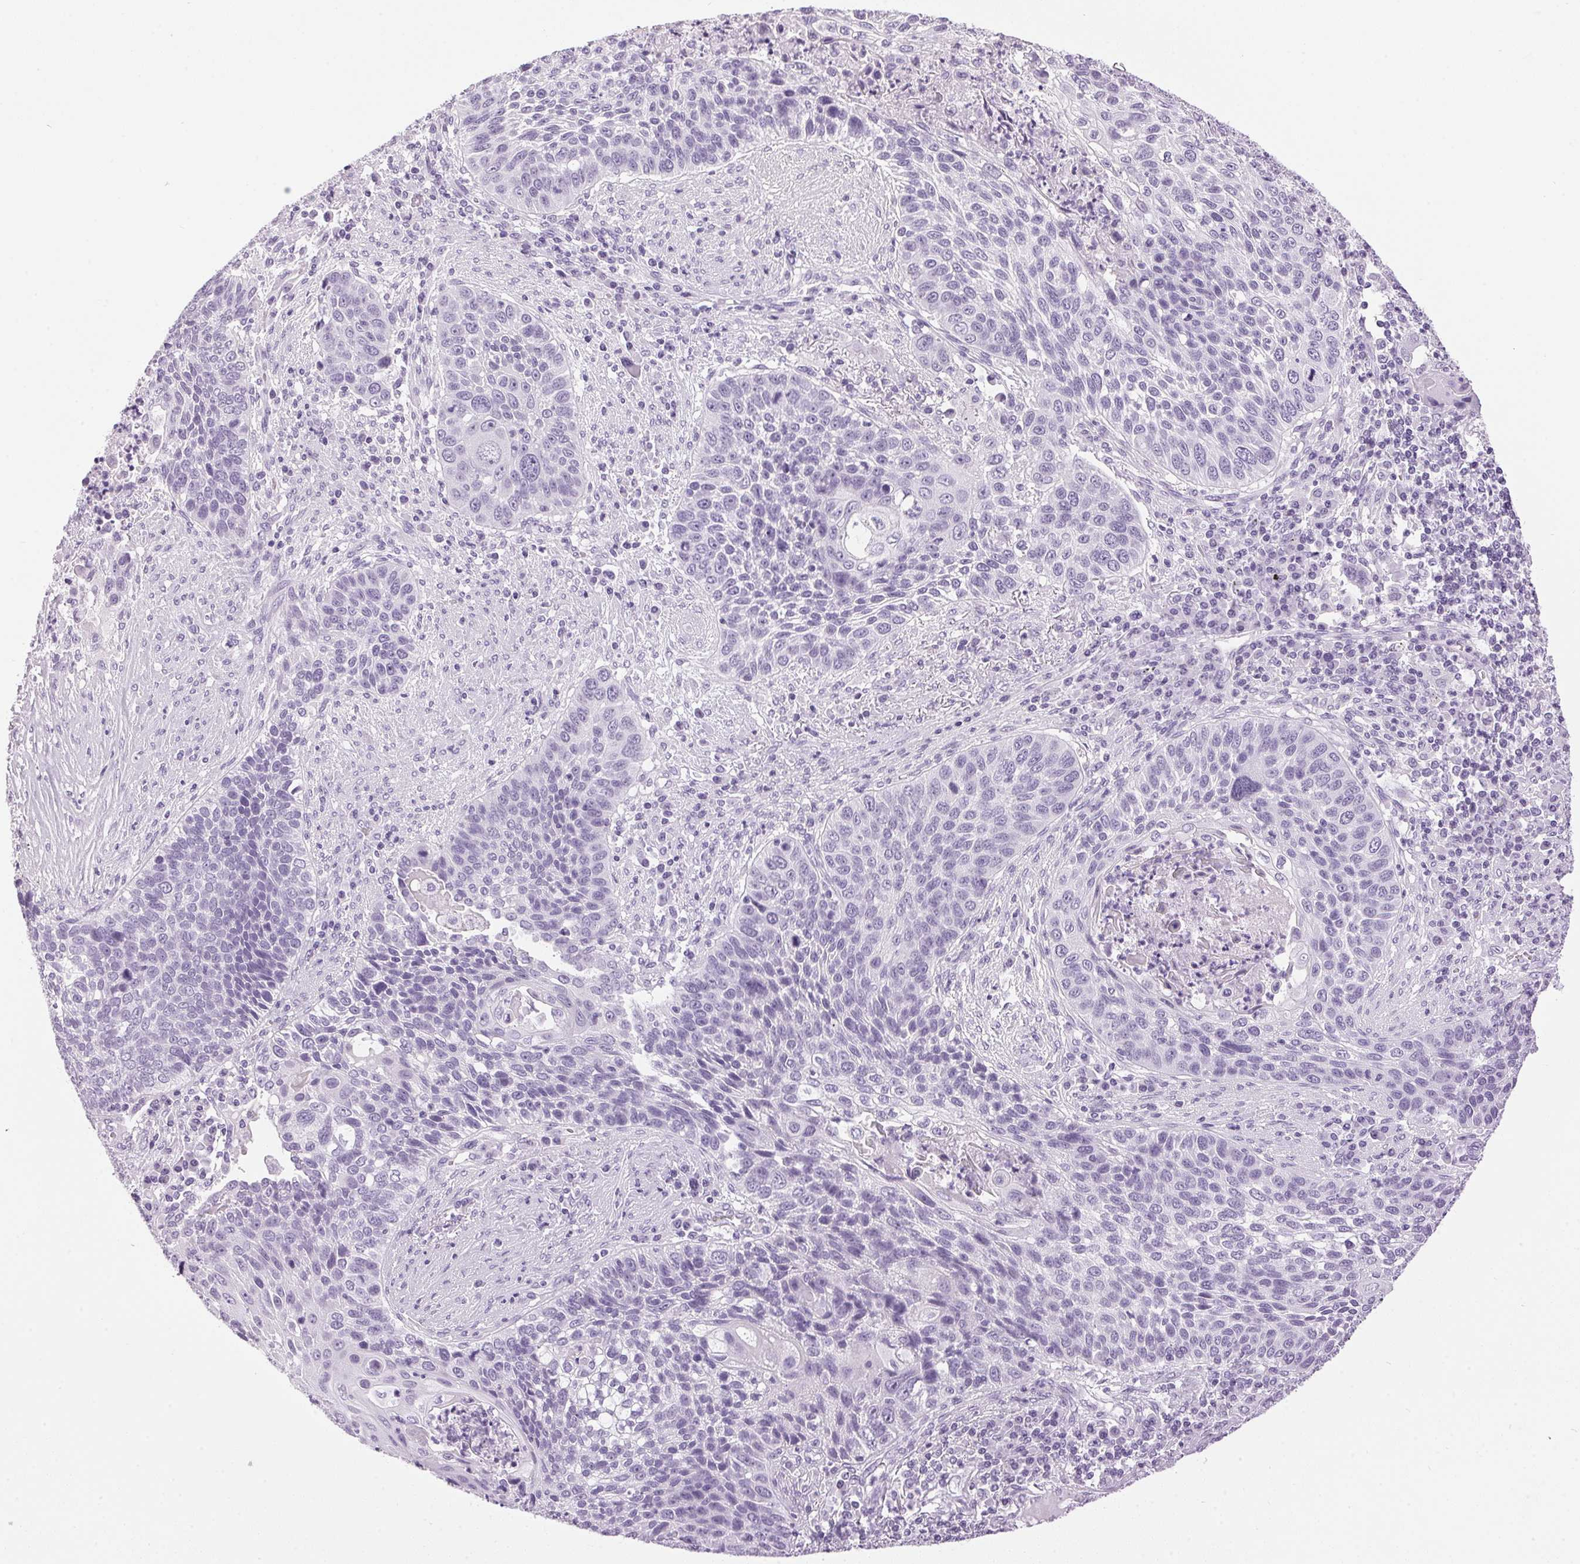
{"staining": {"intensity": "negative", "quantity": "none", "location": "none"}, "tissue": "lung cancer", "cell_type": "Tumor cells", "image_type": "cancer", "snomed": [{"axis": "morphology", "description": "Squamous cell carcinoma, NOS"}, {"axis": "morphology", "description": "Squamous cell carcinoma, metastatic, NOS"}, {"axis": "topography", "description": "Lung"}, {"axis": "topography", "description": "Pleura, NOS"}], "caption": "IHC histopathology image of neoplastic tissue: human lung cancer (squamous cell carcinoma) stained with DAB (3,3'-diaminobenzidine) demonstrates no significant protein staining in tumor cells. The staining was performed using DAB to visualize the protein expression in brown, while the nuclei were stained in blue with hematoxylin (Magnification: 20x).", "gene": "SP7", "patient": {"sex": "male", "age": 72}}